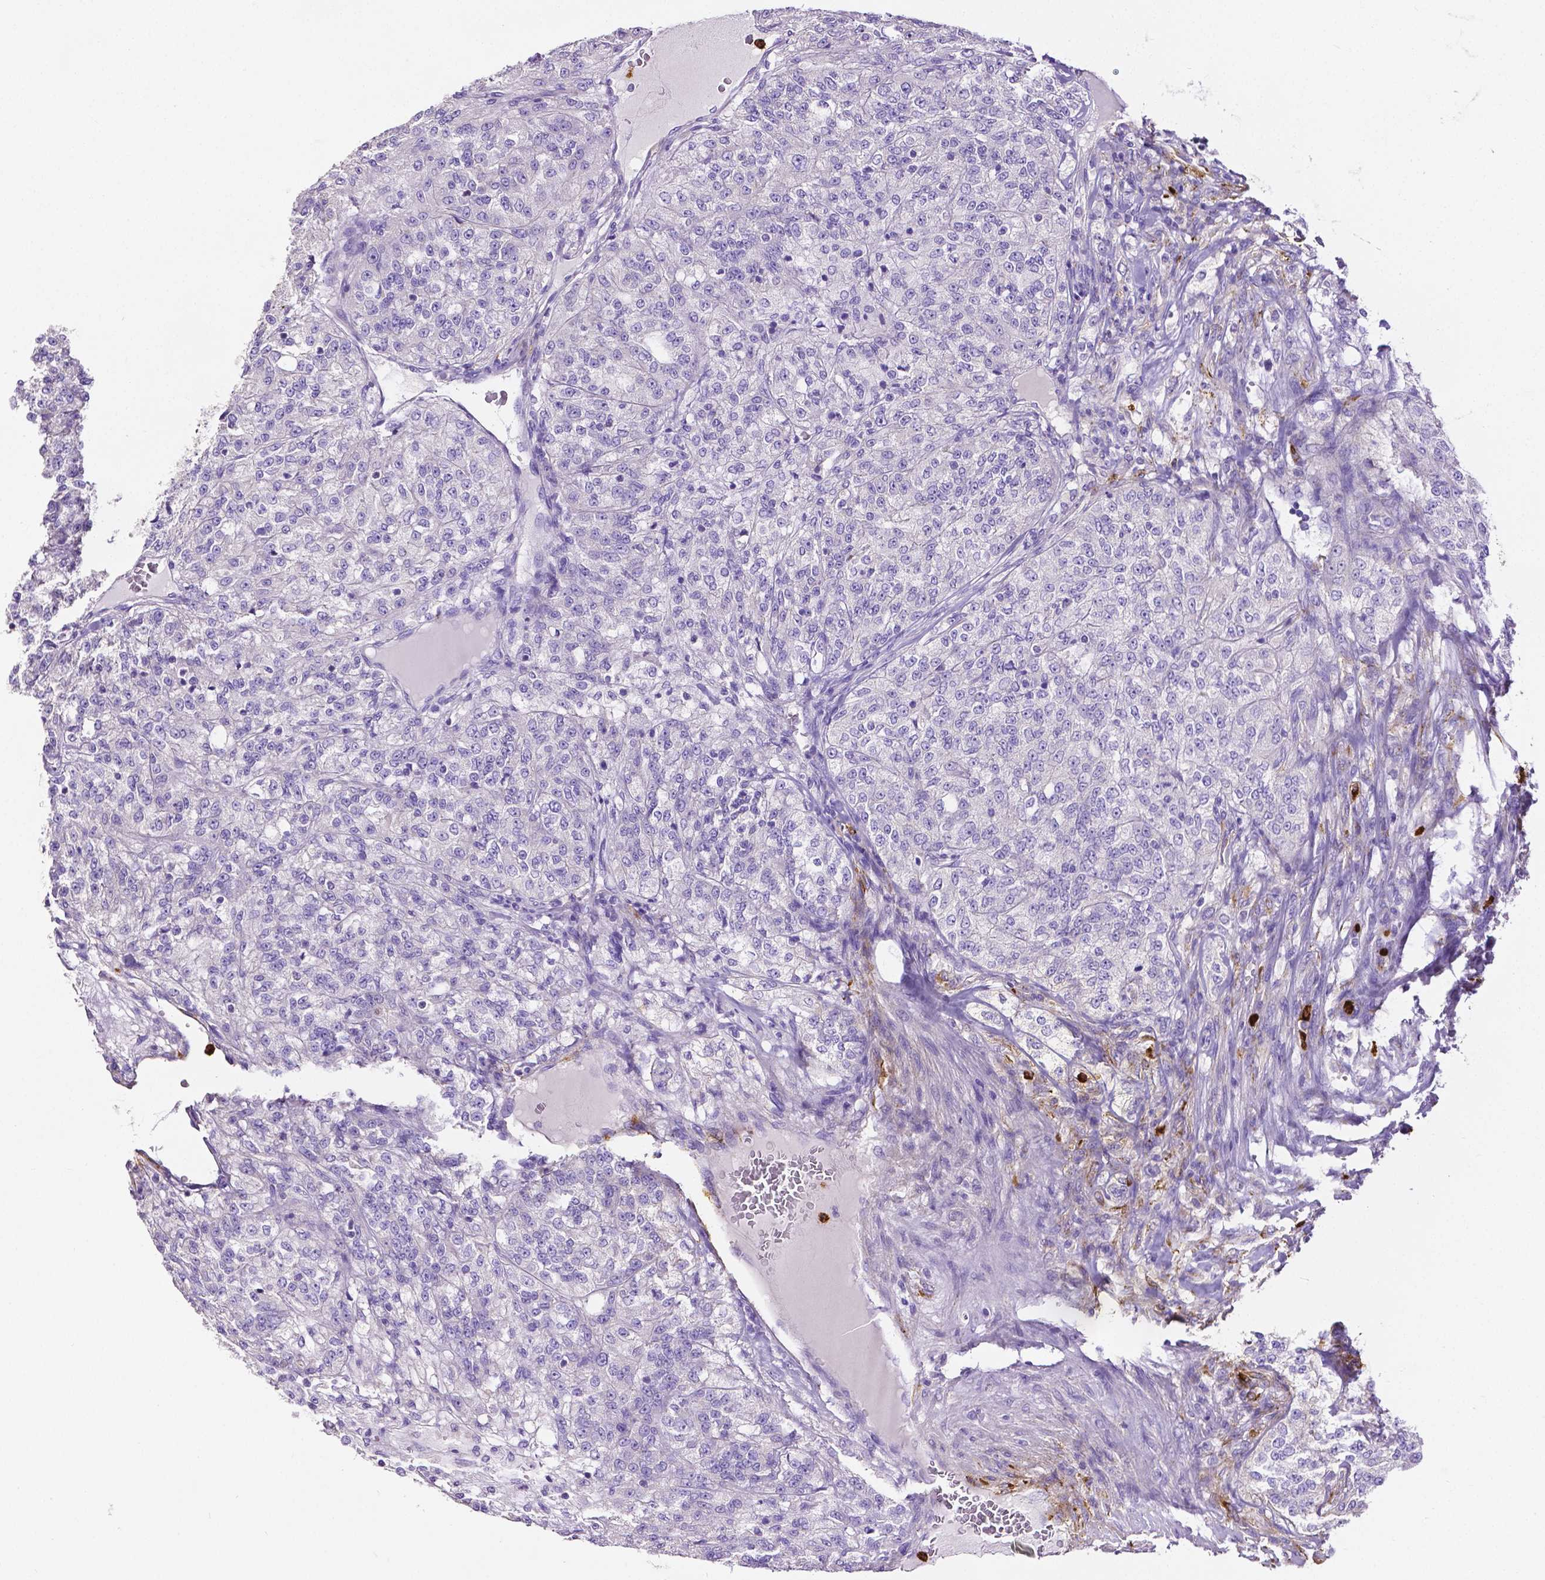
{"staining": {"intensity": "negative", "quantity": "none", "location": "none"}, "tissue": "renal cancer", "cell_type": "Tumor cells", "image_type": "cancer", "snomed": [{"axis": "morphology", "description": "Adenocarcinoma, NOS"}, {"axis": "topography", "description": "Kidney"}], "caption": "The image exhibits no significant expression in tumor cells of renal cancer (adenocarcinoma). Brightfield microscopy of immunohistochemistry (IHC) stained with DAB (3,3'-diaminobenzidine) (brown) and hematoxylin (blue), captured at high magnification.", "gene": "MMP9", "patient": {"sex": "female", "age": 63}}